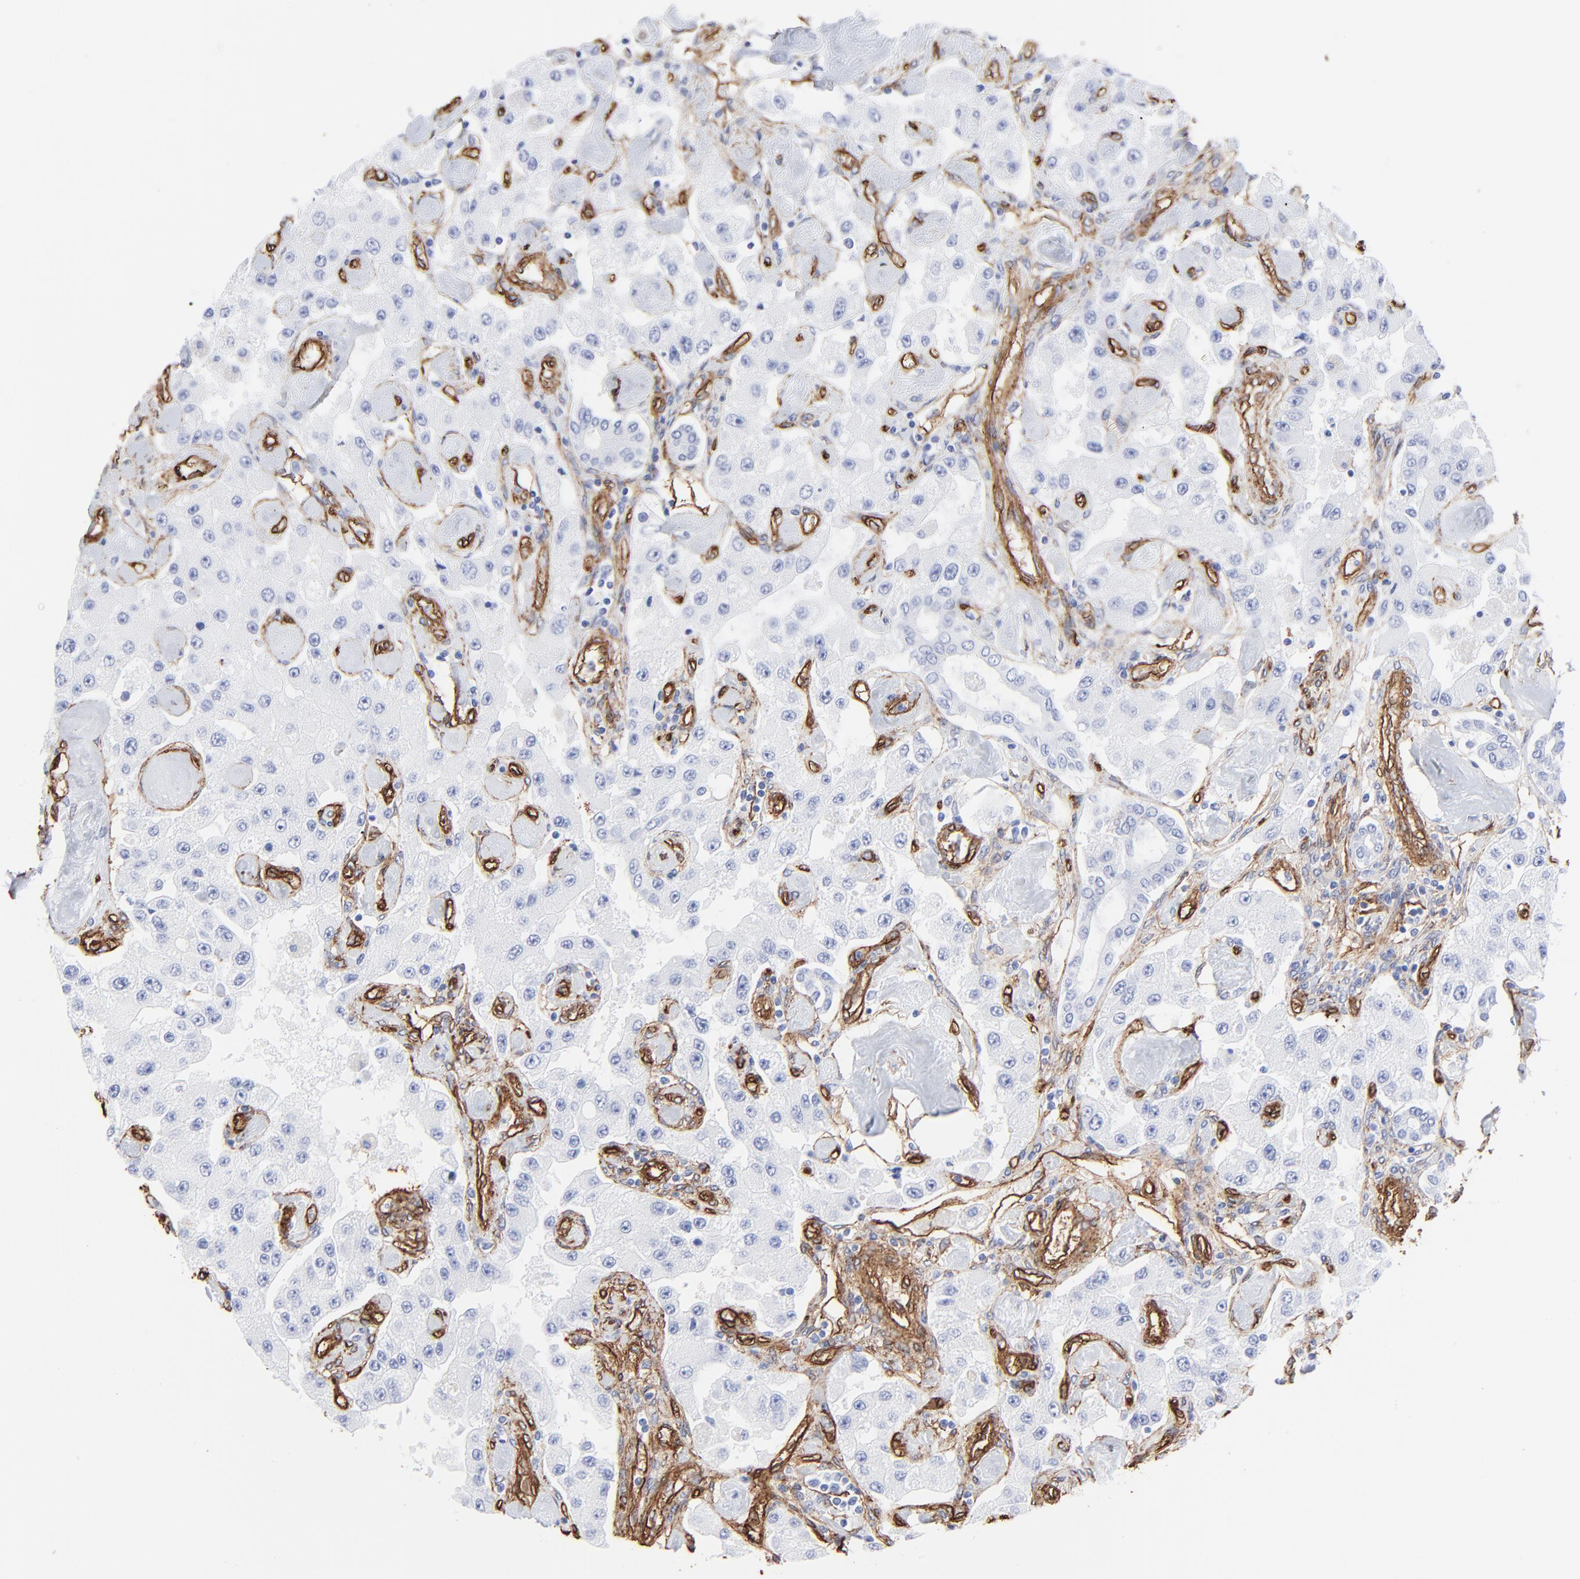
{"staining": {"intensity": "negative", "quantity": "none", "location": "none"}, "tissue": "carcinoid", "cell_type": "Tumor cells", "image_type": "cancer", "snomed": [{"axis": "morphology", "description": "Carcinoid, malignant, NOS"}, {"axis": "topography", "description": "Pancreas"}], "caption": "Immunohistochemistry micrograph of neoplastic tissue: carcinoid stained with DAB displays no significant protein positivity in tumor cells.", "gene": "CAV1", "patient": {"sex": "male", "age": 41}}